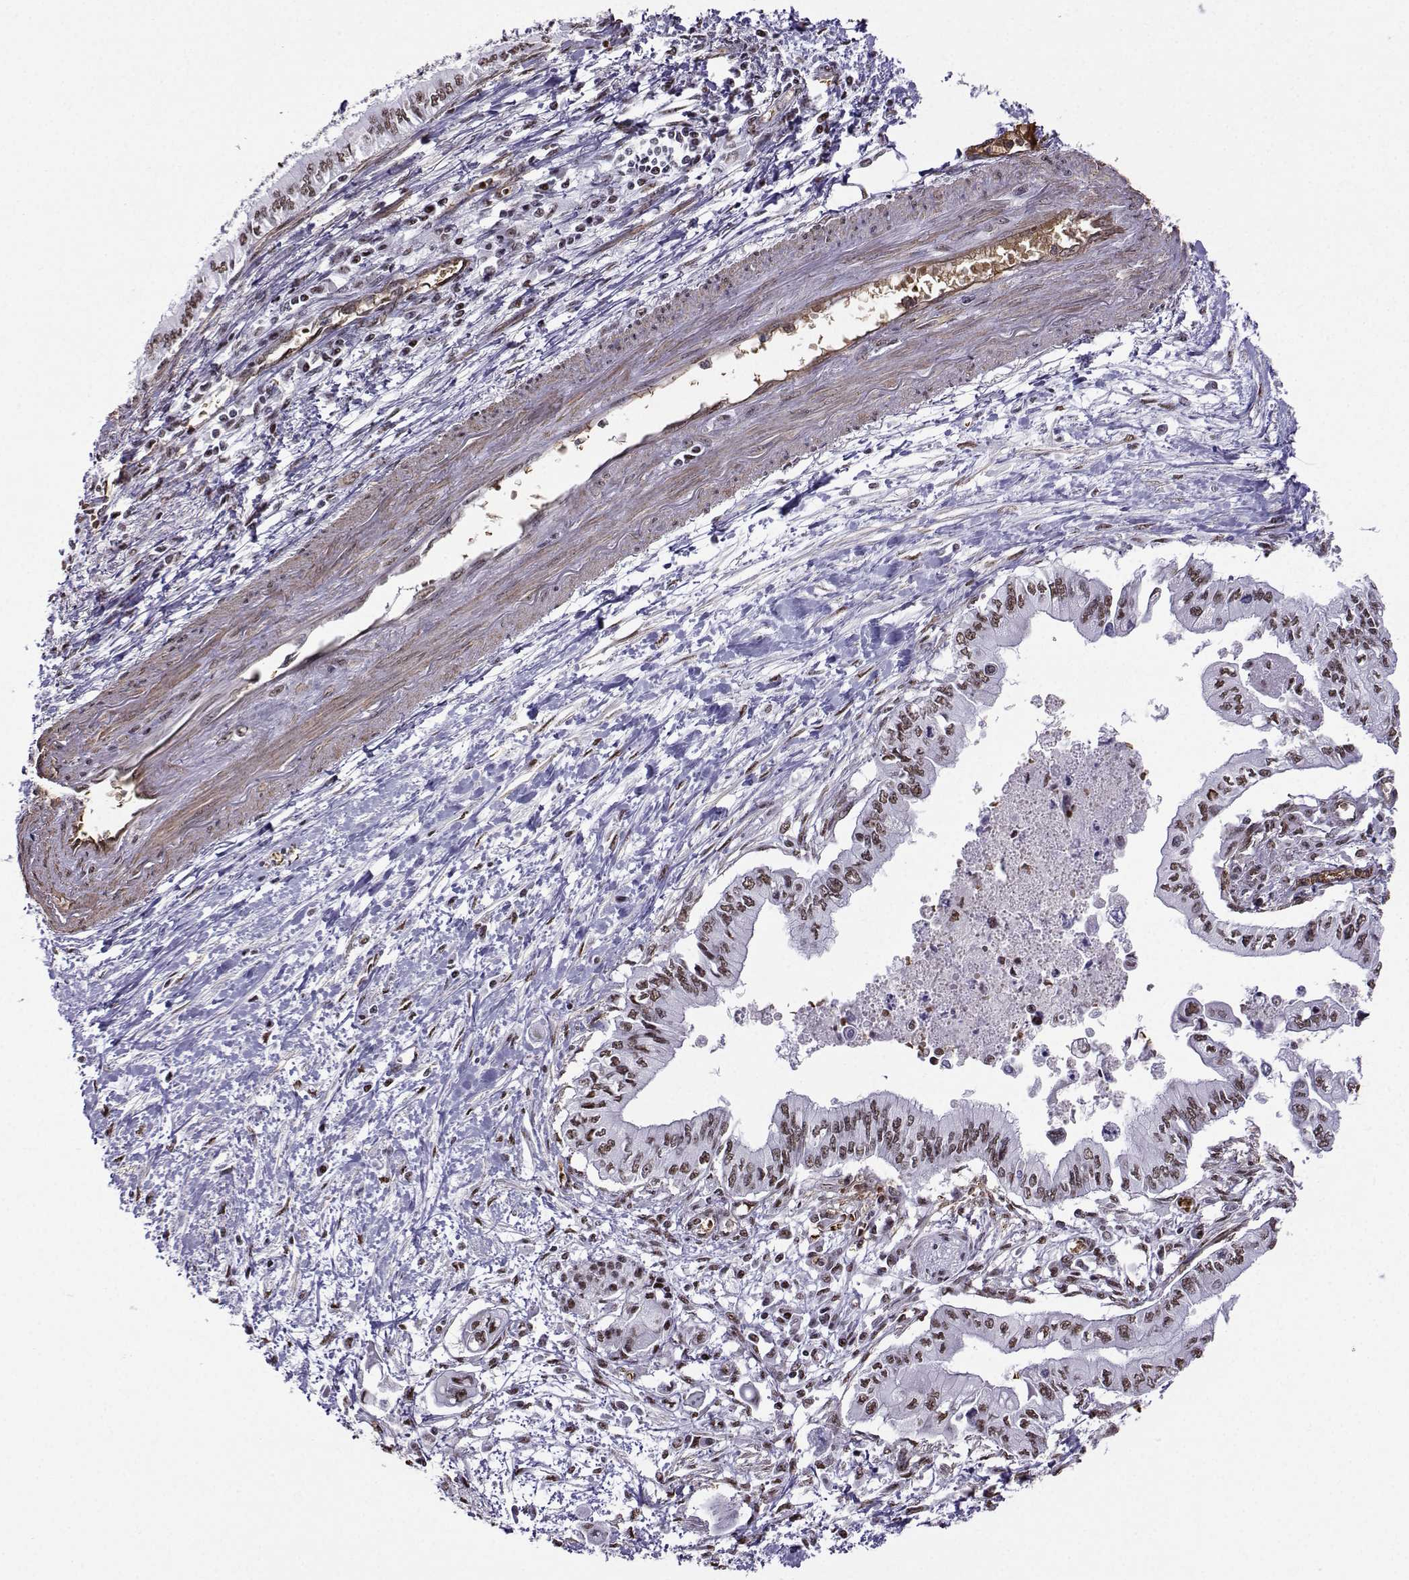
{"staining": {"intensity": "moderate", "quantity": ">75%", "location": "nuclear"}, "tissue": "pancreatic cancer", "cell_type": "Tumor cells", "image_type": "cancer", "snomed": [{"axis": "morphology", "description": "Adenocarcinoma, NOS"}, {"axis": "topography", "description": "Pancreas"}], "caption": "DAB (3,3'-diaminobenzidine) immunohistochemical staining of human pancreatic adenocarcinoma demonstrates moderate nuclear protein staining in about >75% of tumor cells.", "gene": "CCNK", "patient": {"sex": "female", "age": 61}}